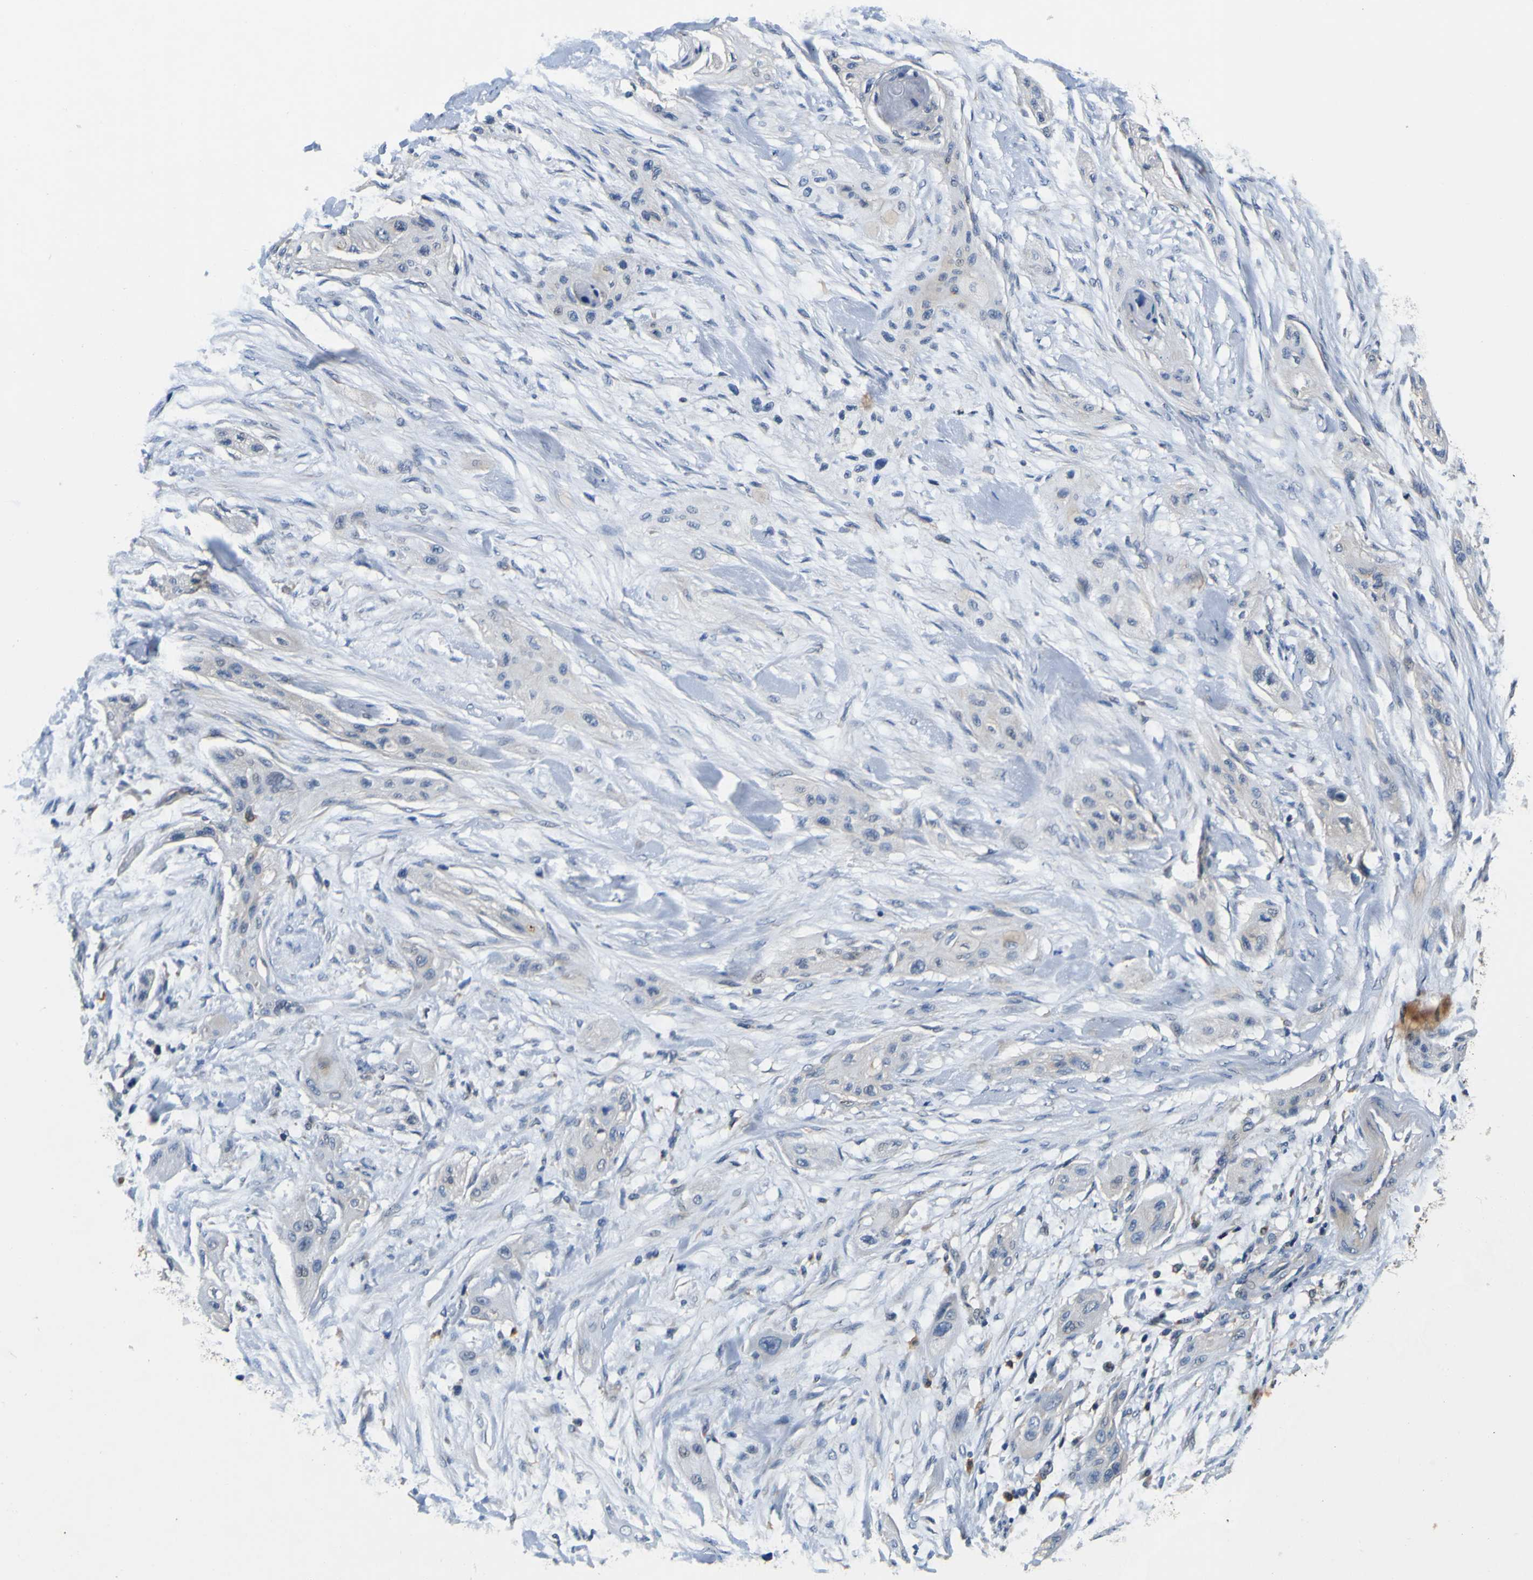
{"staining": {"intensity": "weak", "quantity": "25%-75%", "location": "cytoplasmic/membranous"}, "tissue": "lung cancer", "cell_type": "Tumor cells", "image_type": "cancer", "snomed": [{"axis": "morphology", "description": "Squamous cell carcinoma, NOS"}, {"axis": "topography", "description": "Lung"}], "caption": "Immunohistochemical staining of lung cancer shows low levels of weak cytoplasmic/membranous positivity in approximately 25%-75% of tumor cells.", "gene": "TNIK", "patient": {"sex": "female", "age": 47}}